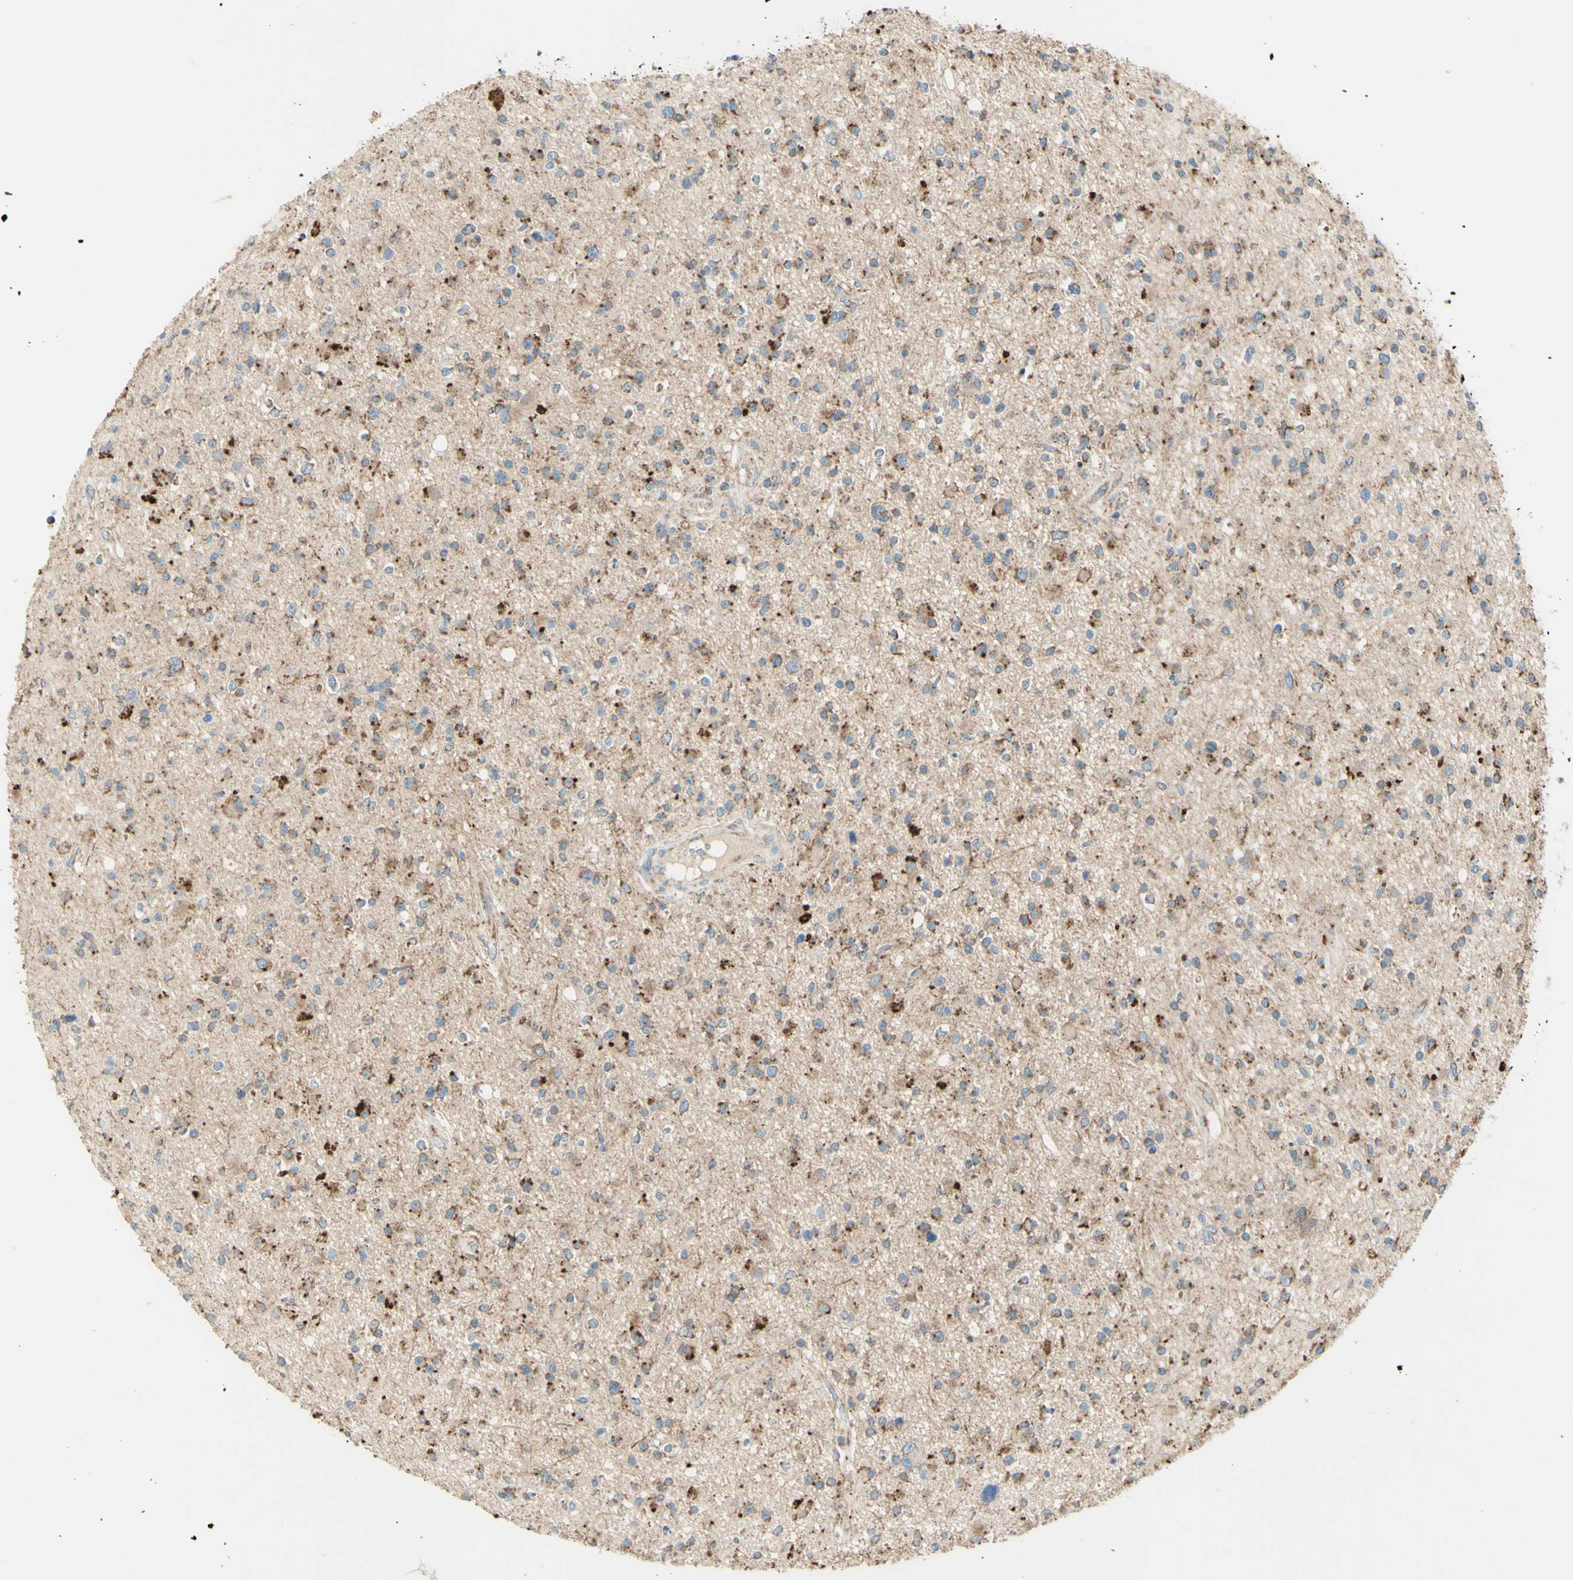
{"staining": {"intensity": "moderate", "quantity": "25%-75%", "location": "cytoplasmic/membranous"}, "tissue": "glioma", "cell_type": "Tumor cells", "image_type": "cancer", "snomed": [{"axis": "morphology", "description": "Glioma, malignant, High grade"}, {"axis": "topography", "description": "Brain"}], "caption": "Moderate cytoplasmic/membranous protein expression is appreciated in approximately 25%-75% of tumor cells in glioma.", "gene": "ARMC10", "patient": {"sex": "male", "age": 33}}